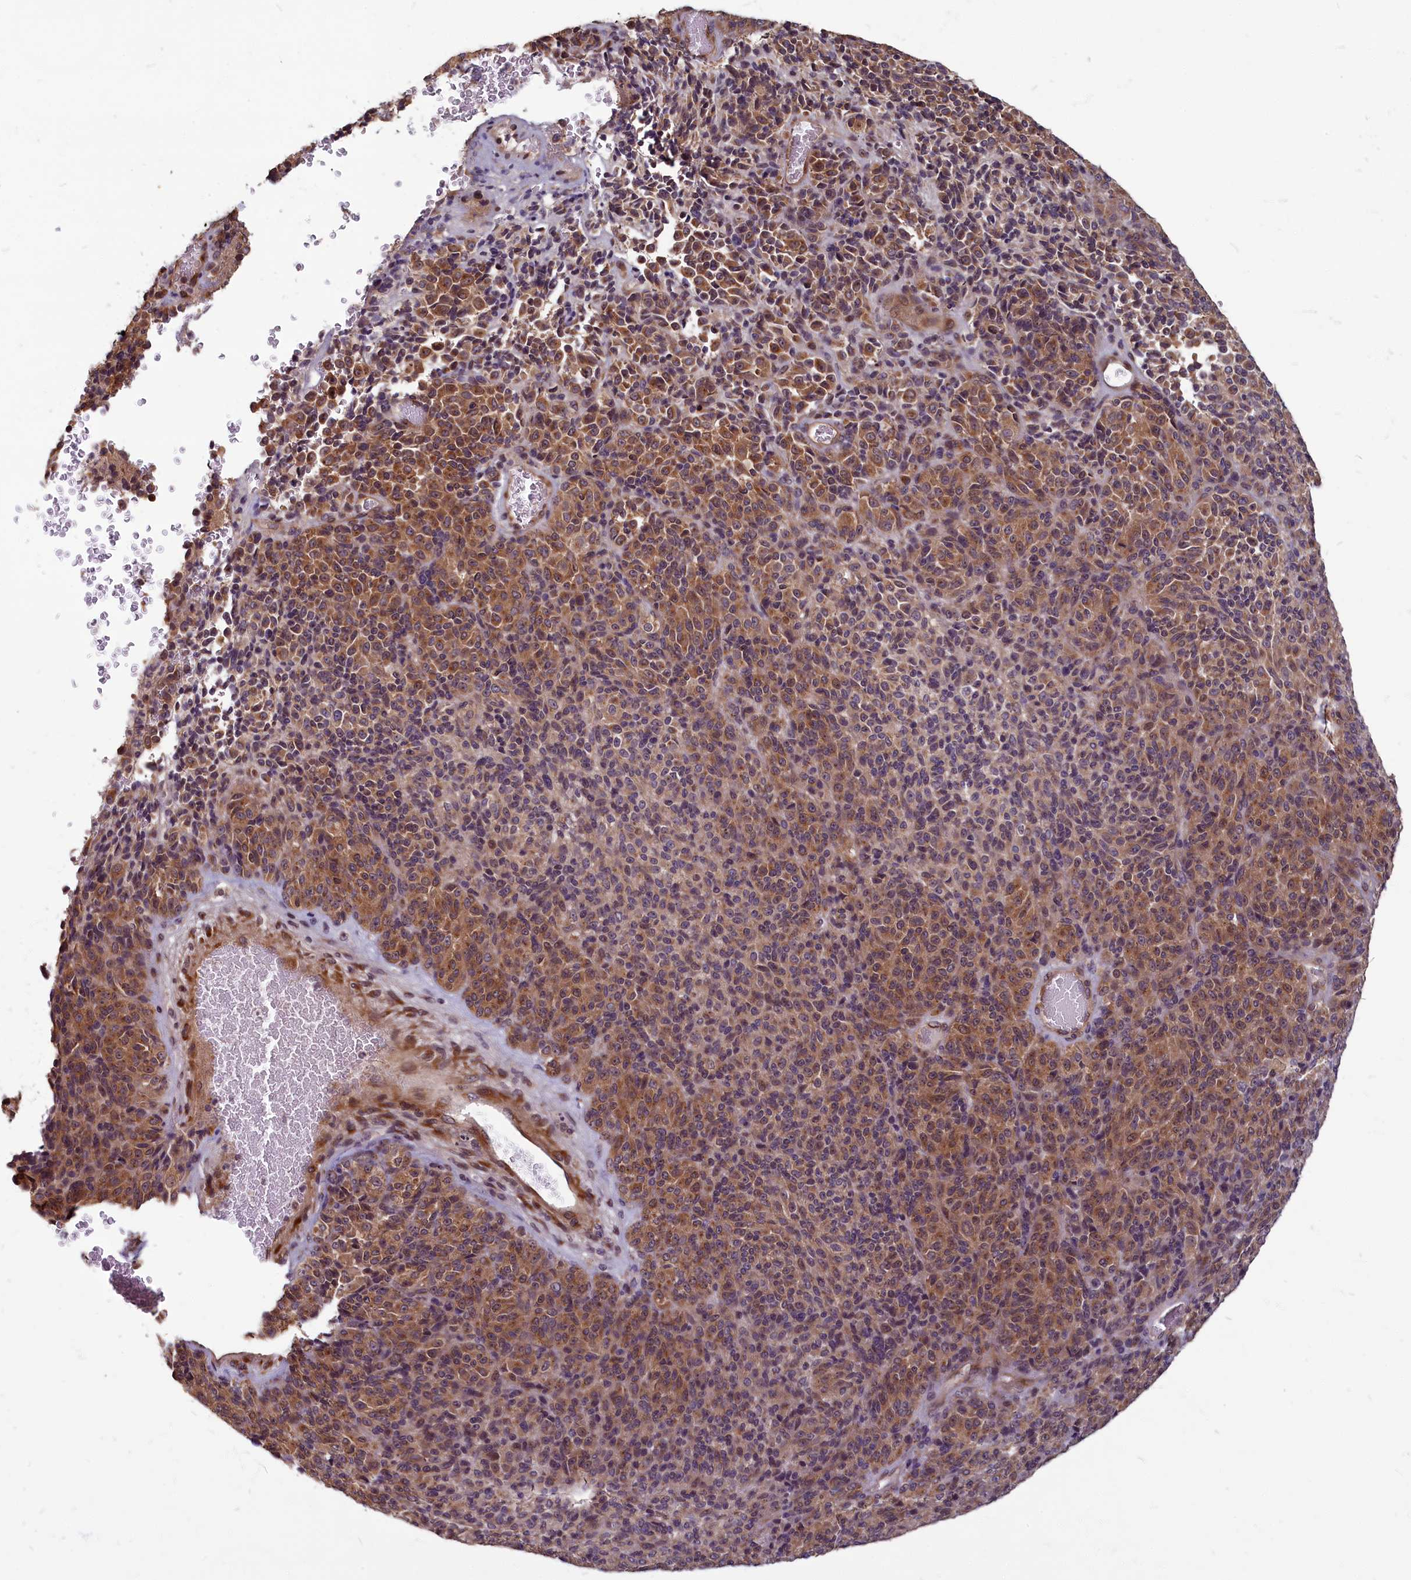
{"staining": {"intensity": "moderate", "quantity": ">75%", "location": "cytoplasmic/membranous"}, "tissue": "melanoma", "cell_type": "Tumor cells", "image_type": "cancer", "snomed": [{"axis": "morphology", "description": "Malignant melanoma, Metastatic site"}, {"axis": "topography", "description": "Brain"}], "caption": "IHC histopathology image of neoplastic tissue: melanoma stained using immunohistochemistry (IHC) shows medium levels of moderate protein expression localized specifically in the cytoplasmic/membranous of tumor cells, appearing as a cytoplasmic/membranous brown color.", "gene": "MYCBP", "patient": {"sex": "female", "age": 56}}